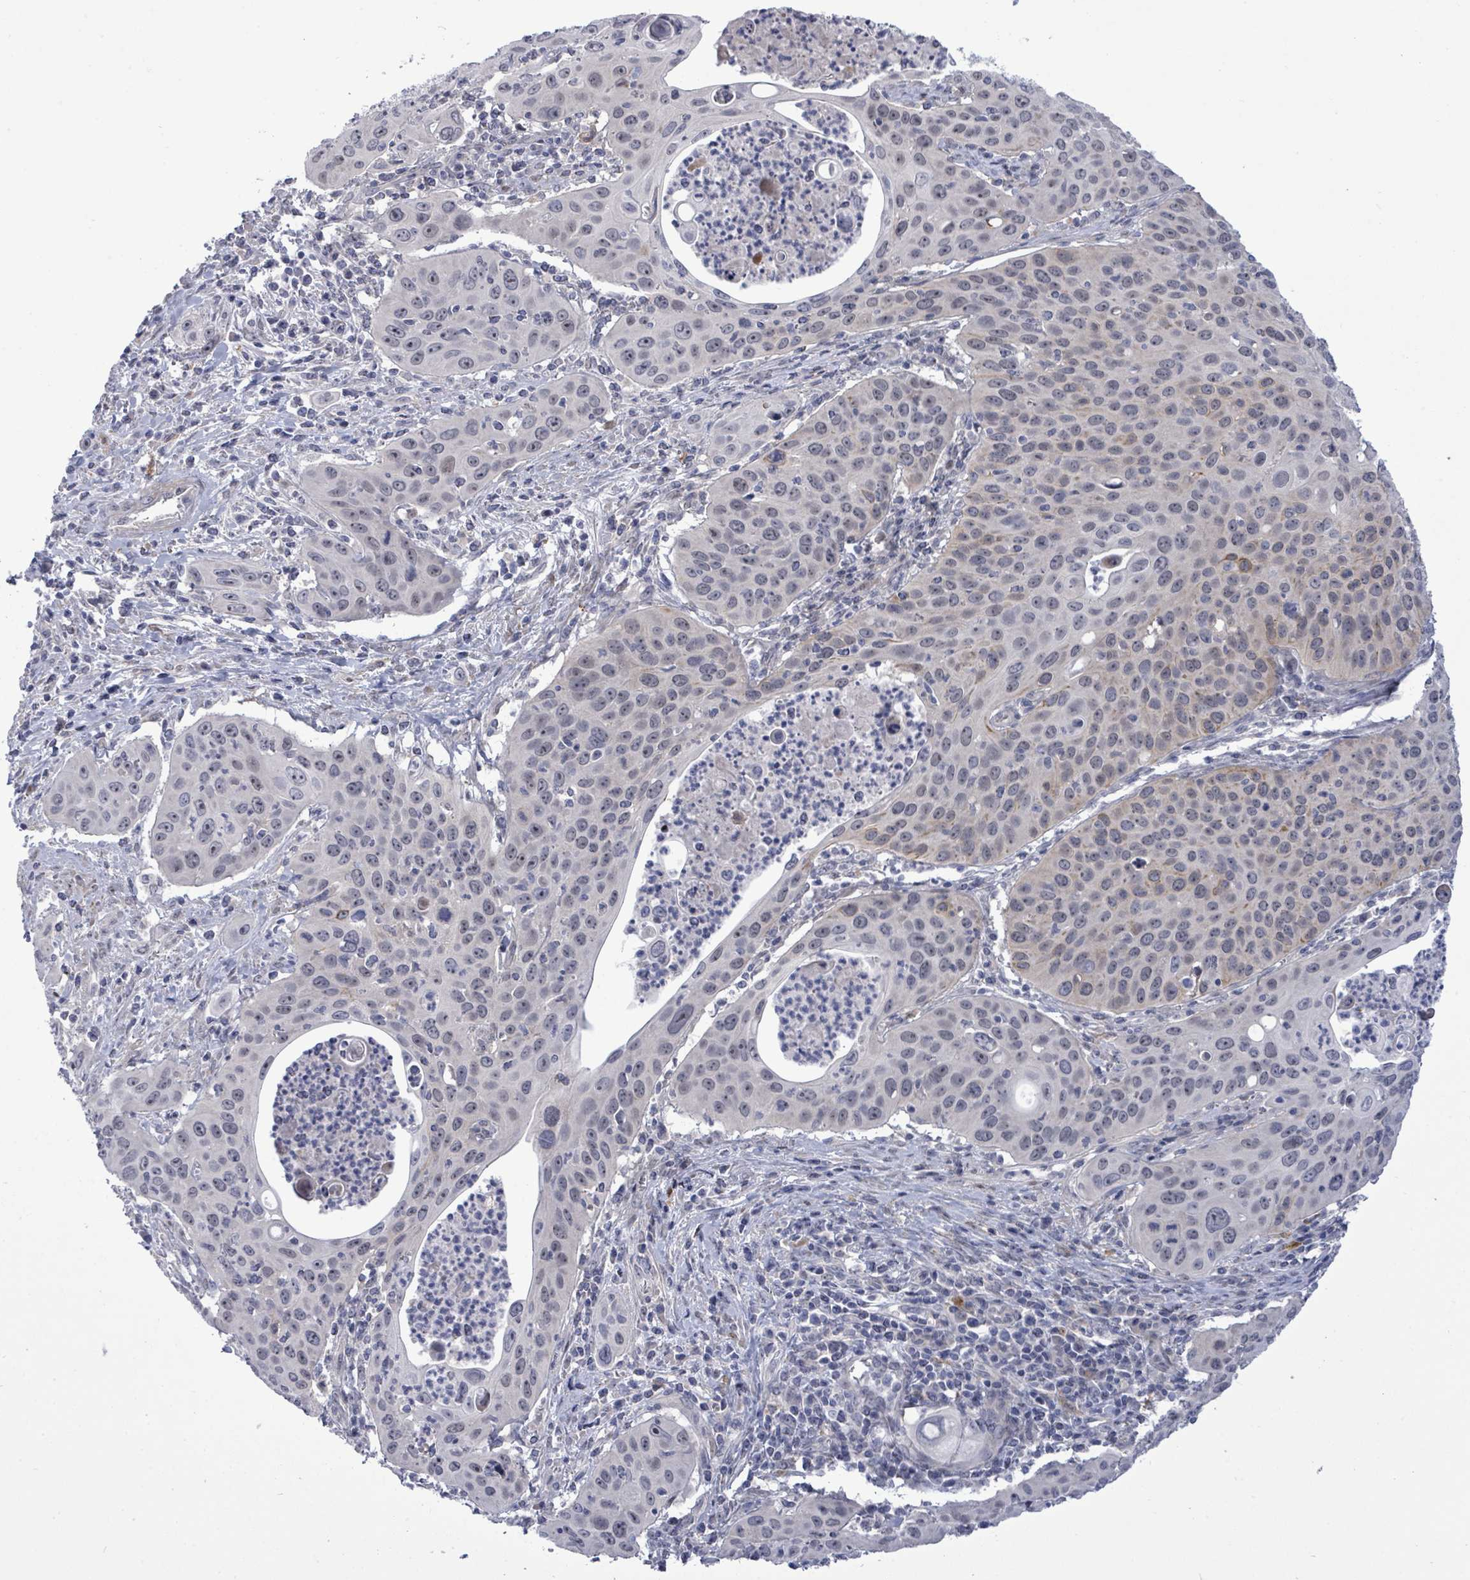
{"staining": {"intensity": "moderate", "quantity": "<25%", "location": "cytoplasmic/membranous"}, "tissue": "cervical cancer", "cell_type": "Tumor cells", "image_type": "cancer", "snomed": [{"axis": "morphology", "description": "Squamous cell carcinoma, NOS"}, {"axis": "topography", "description": "Cervix"}], "caption": "Immunohistochemistry histopathology image of human cervical cancer stained for a protein (brown), which shows low levels of moderate cytoplasmic/membranous positivity in approximately <25% of tumor cells.", "gene": "CT45A5", "patient": {"sex": "female", "age": 36}}